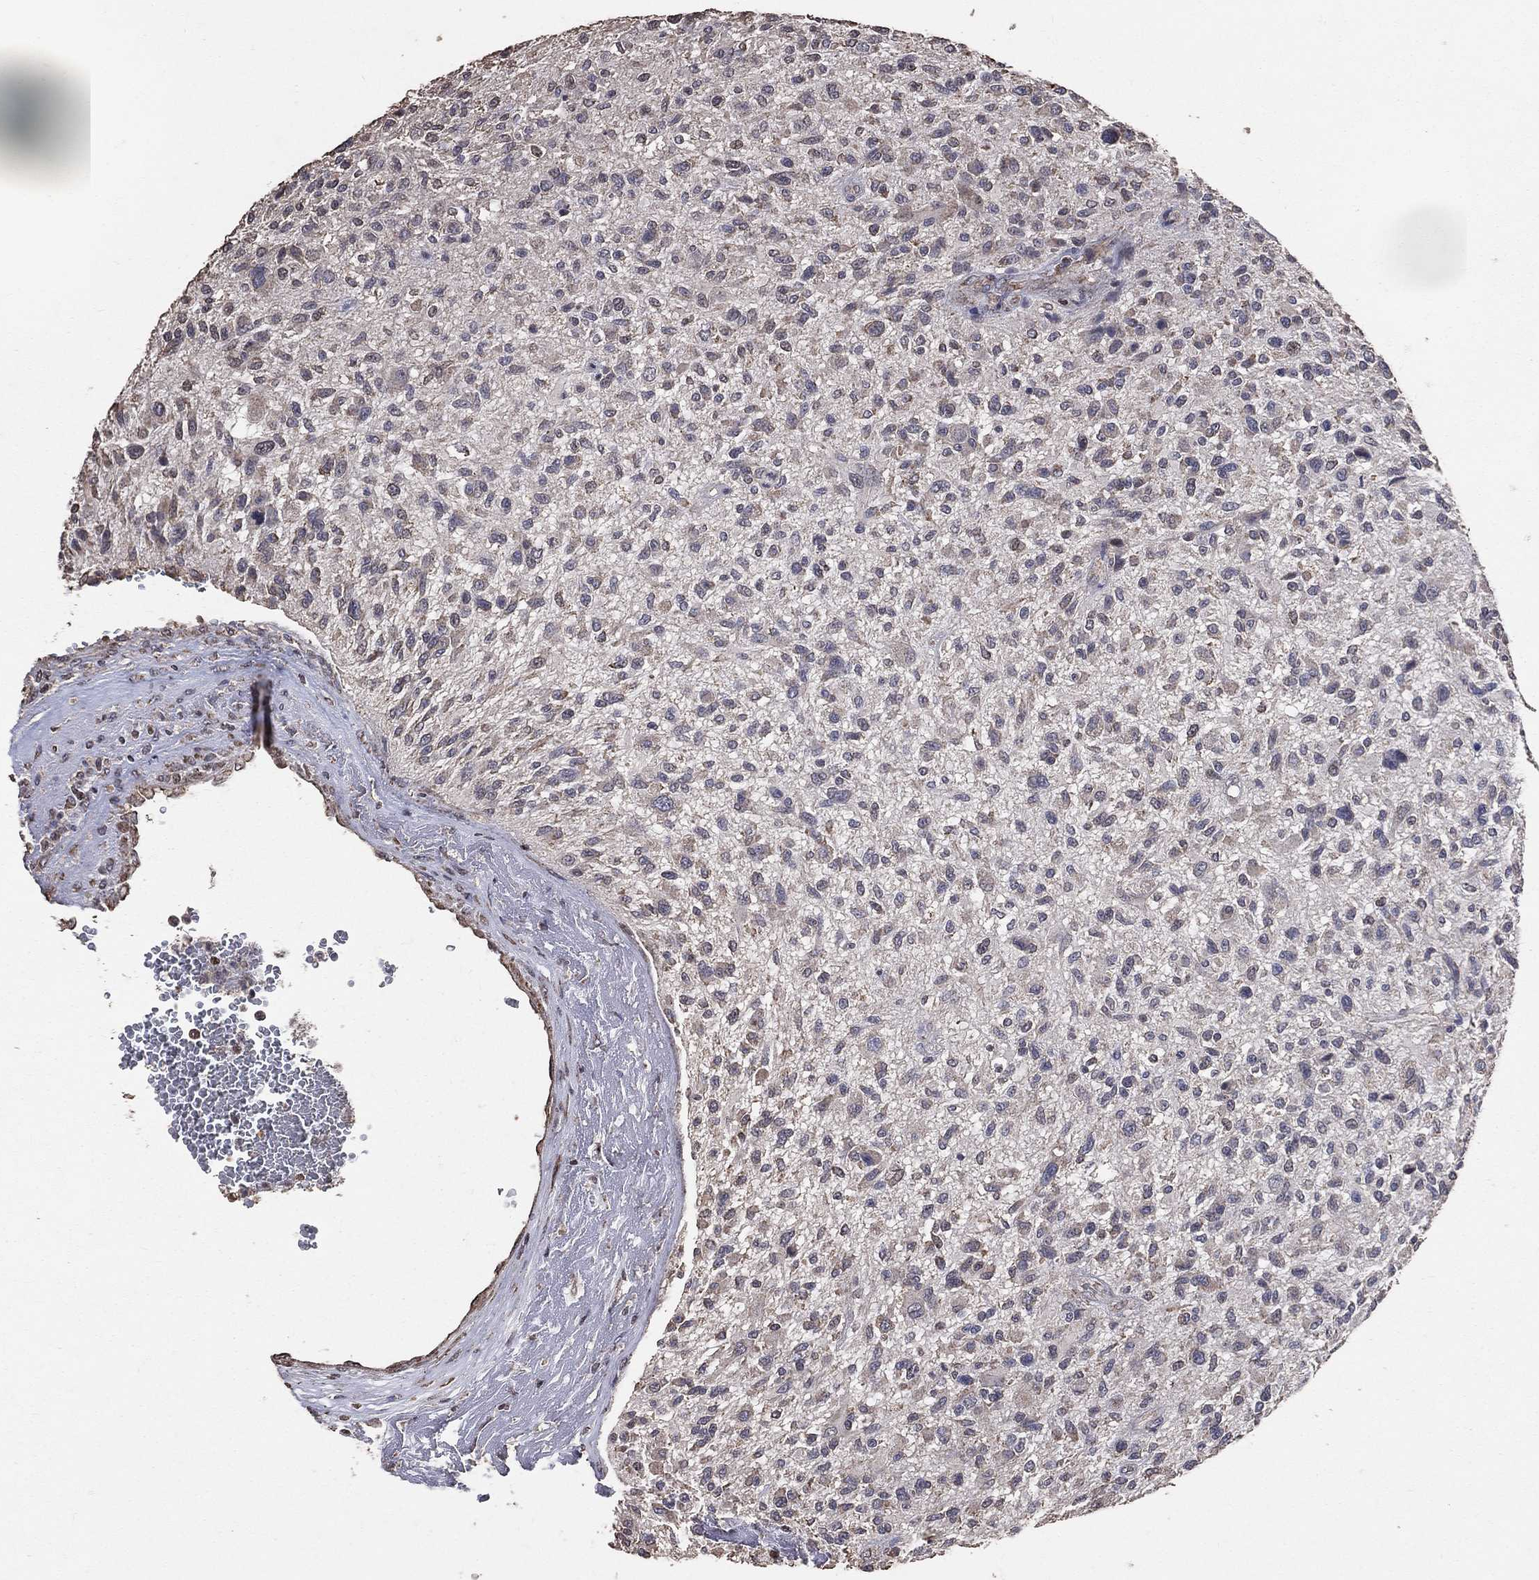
{"staining": {"intensity": "negative", "quantity": "none", "location": "none"}, "tissue": "glioma", "cell_type": "Tumor cells", "image_type": "cancer", "snomed": [{"axis": "morphology", "description": "Glioma, malignant, High grade"}, {"axis": "topography", "description": "Brain"}], "caption": "Human glioma stained for a protein using immunohistochemistry (IHC) demonstrates no expression in tumor cells.", "gene": "LY6K", "patient": {"sex": "male", "age": 47}}